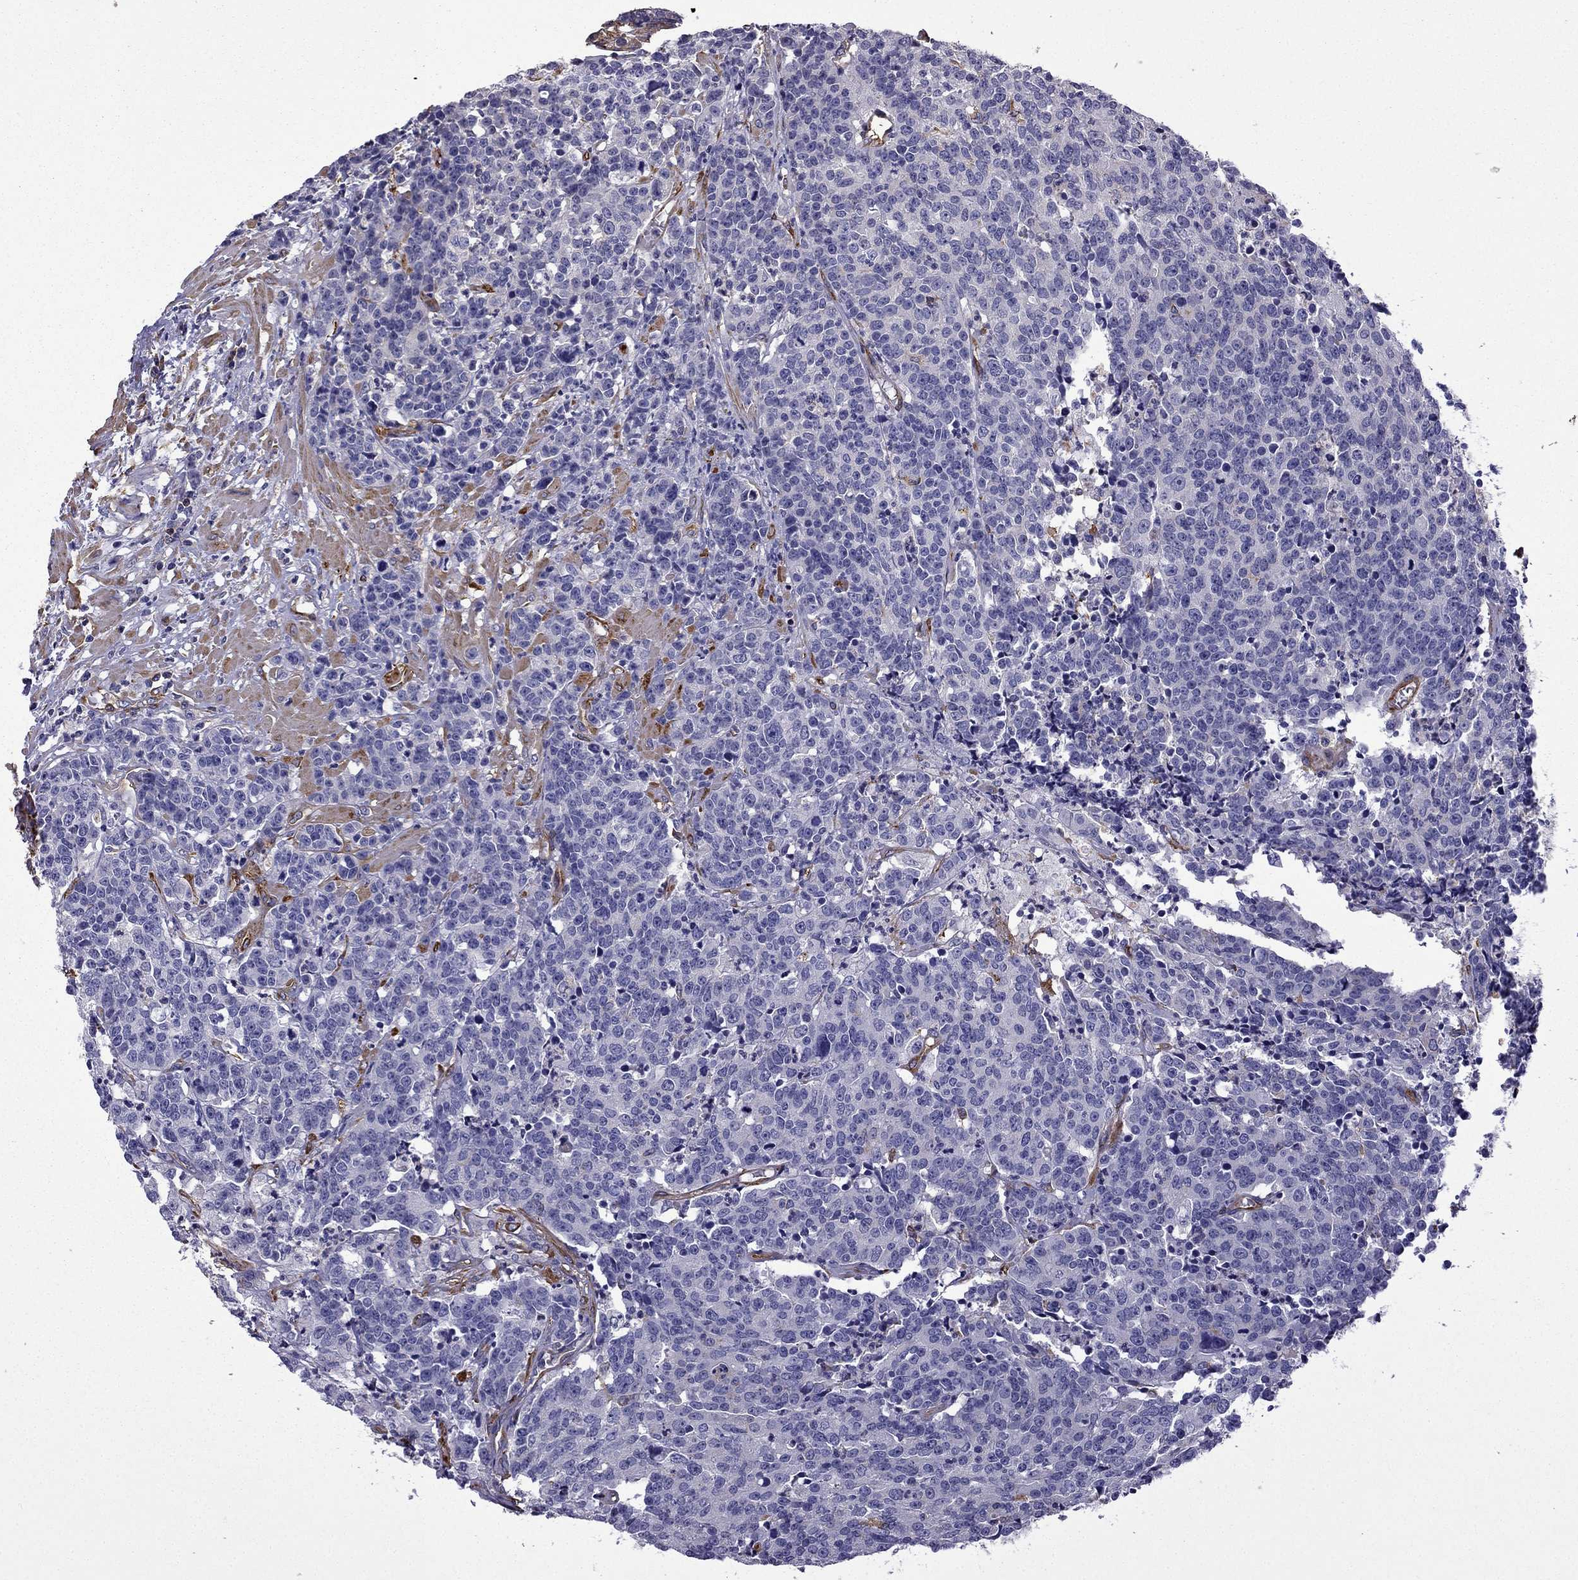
{"staining": {"intensity": "negative", "quantity": "none", "location": "none"}, "tissue": "prostate cancer", "cell_type": "Tumor cells", "image_type": "cancer", "snomed": [{"axis": "morphology", "description": "Adenocarcinoma, NOS"}, {"axis": "topography", "description": "Prostate"}], "caption": "Tumor cells show no significant protein positivity in prostate adenocarcinoma.", "gene": "MAP4", "patient": {"sex": "male", "age": 67}}